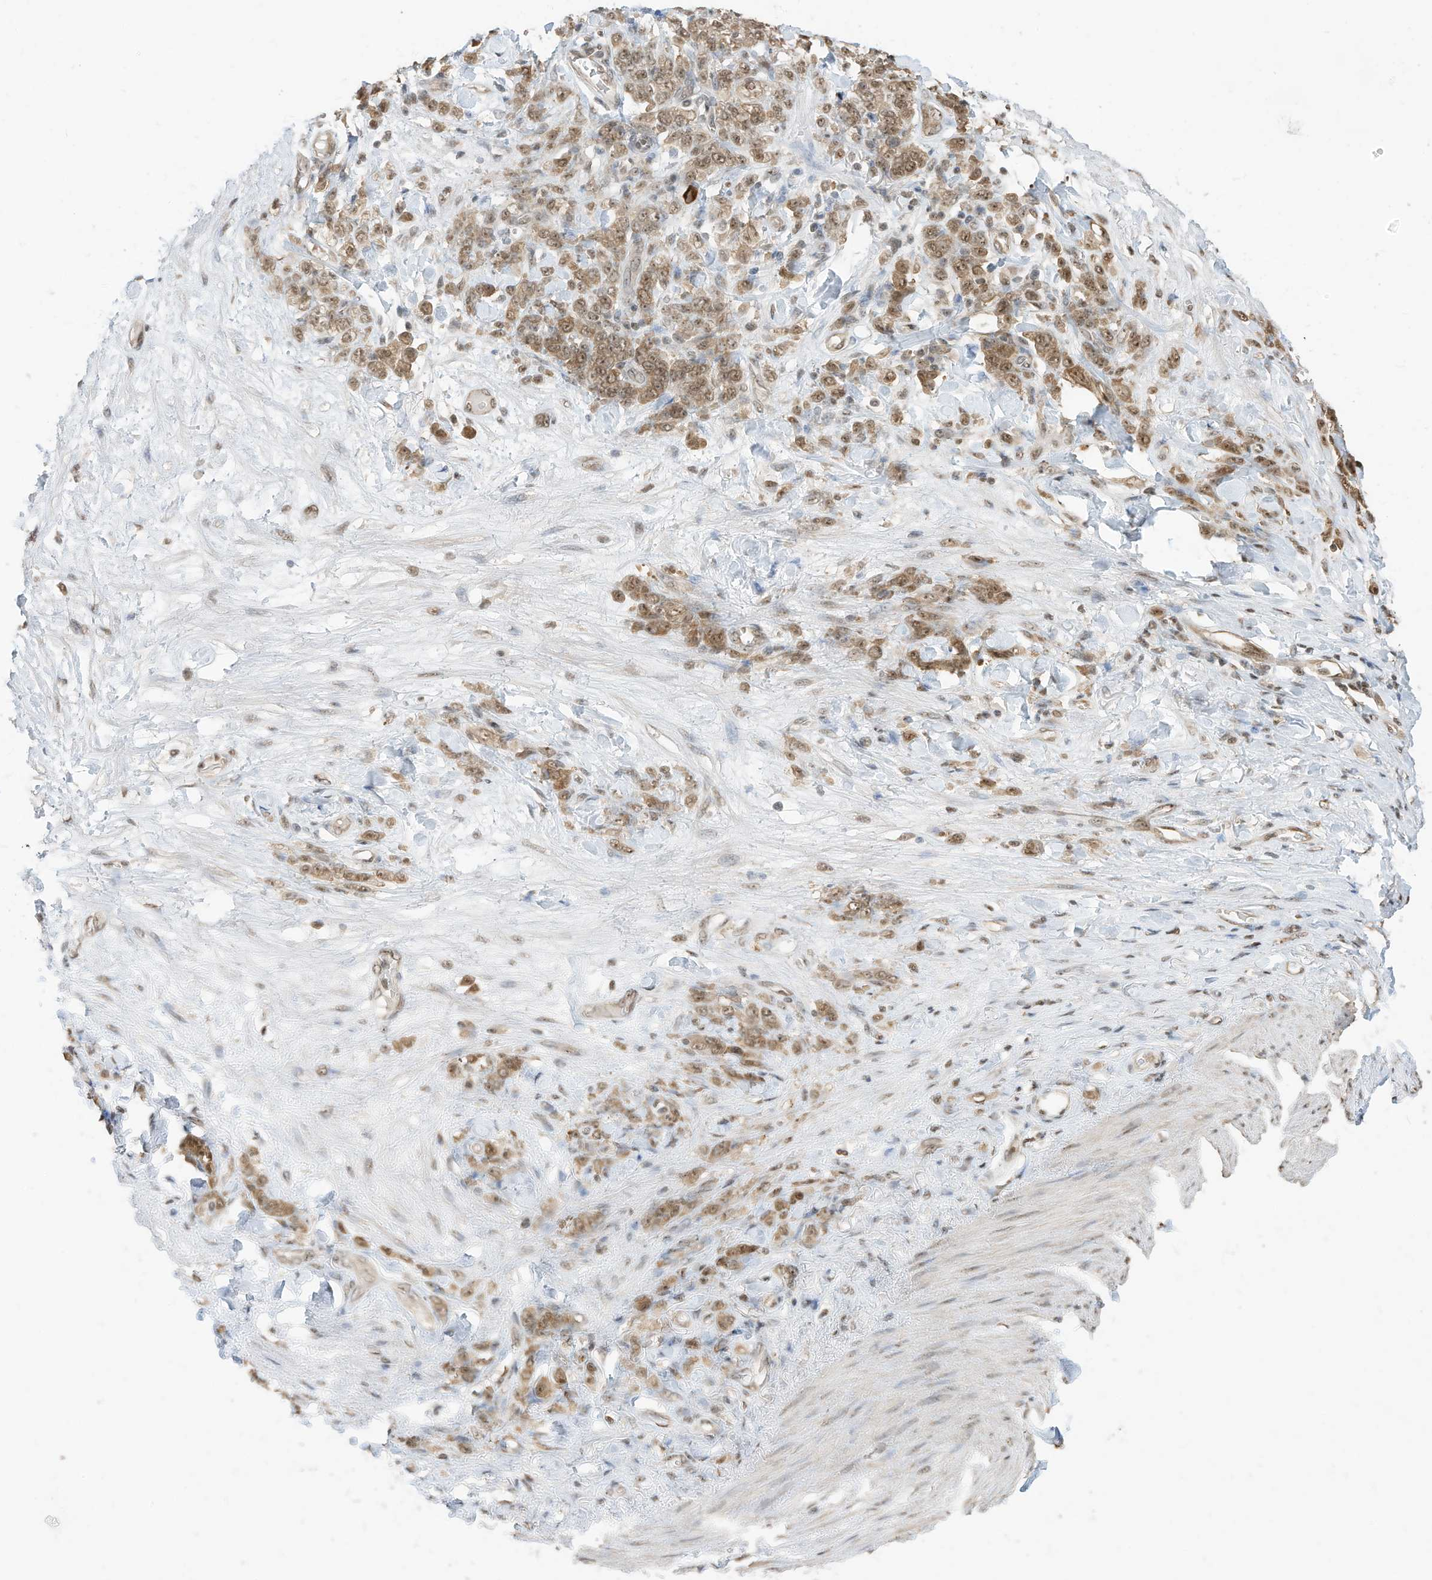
{"staining": {"intensity": "moderate", "quantity": ">75%", "location": "cytoplasmic/membranous,nuclear"}, "tissue": "stomach cancer", "cell_type": "Tumor cells", "image_type": "cancer", "snomed": [{"axis": "morphology", "description": "Normal tissue, NOS"}, {"axis": "morphology", "description": "Adenocarcinoma, NOS"}, {"axis": "topography", "description": "Stomach"}], "caption": "Immunohistochemical staining of adenocarcinoma (stomach) demonstrates moderate cytoplasmic/membranous and nuclear protein positivity in about >75% of tumor cells.", "gene": "ZNF195", "patient": {"sex": "male", "age": 82}}